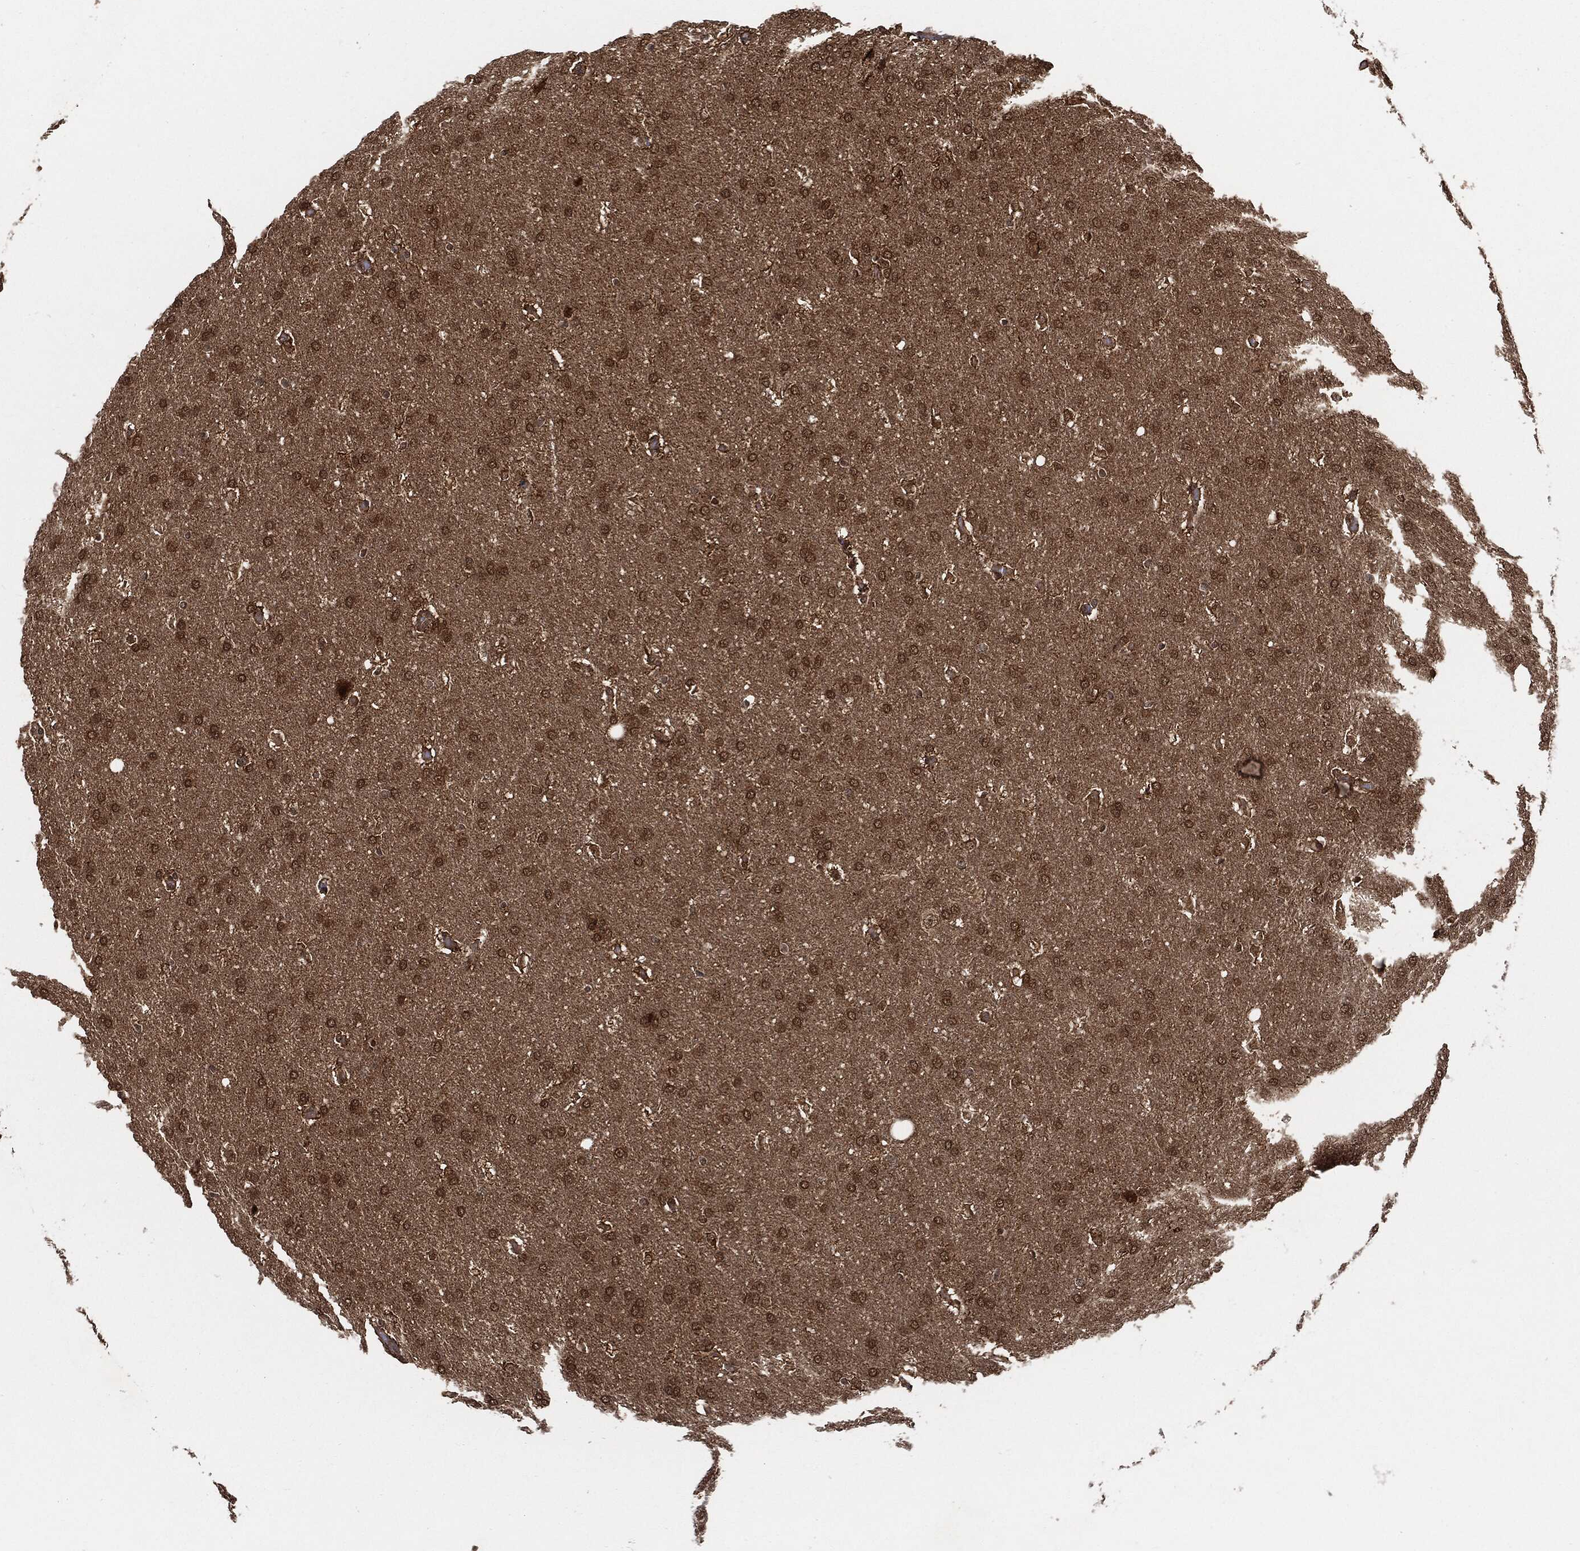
{"staining": {"intensity": "weak", "quantity": ">75%", "location": "nuclear"}, "tissue": "glioma", "cell_type": "Tumor cells", "image_type": "cancer", "snomed": [{"axis": "morphology", "description": "Glioma, malignant, Low grade"}, {"axis": "topography", "description": "Brain"}], "caption": "Weak nuclear staining for a protein is present in approximately >75% of tumor cells of glioma using immunohistochemistry (IHC).", "gene": "CUTA", "patient": {"sex": "female", "age": 37}}